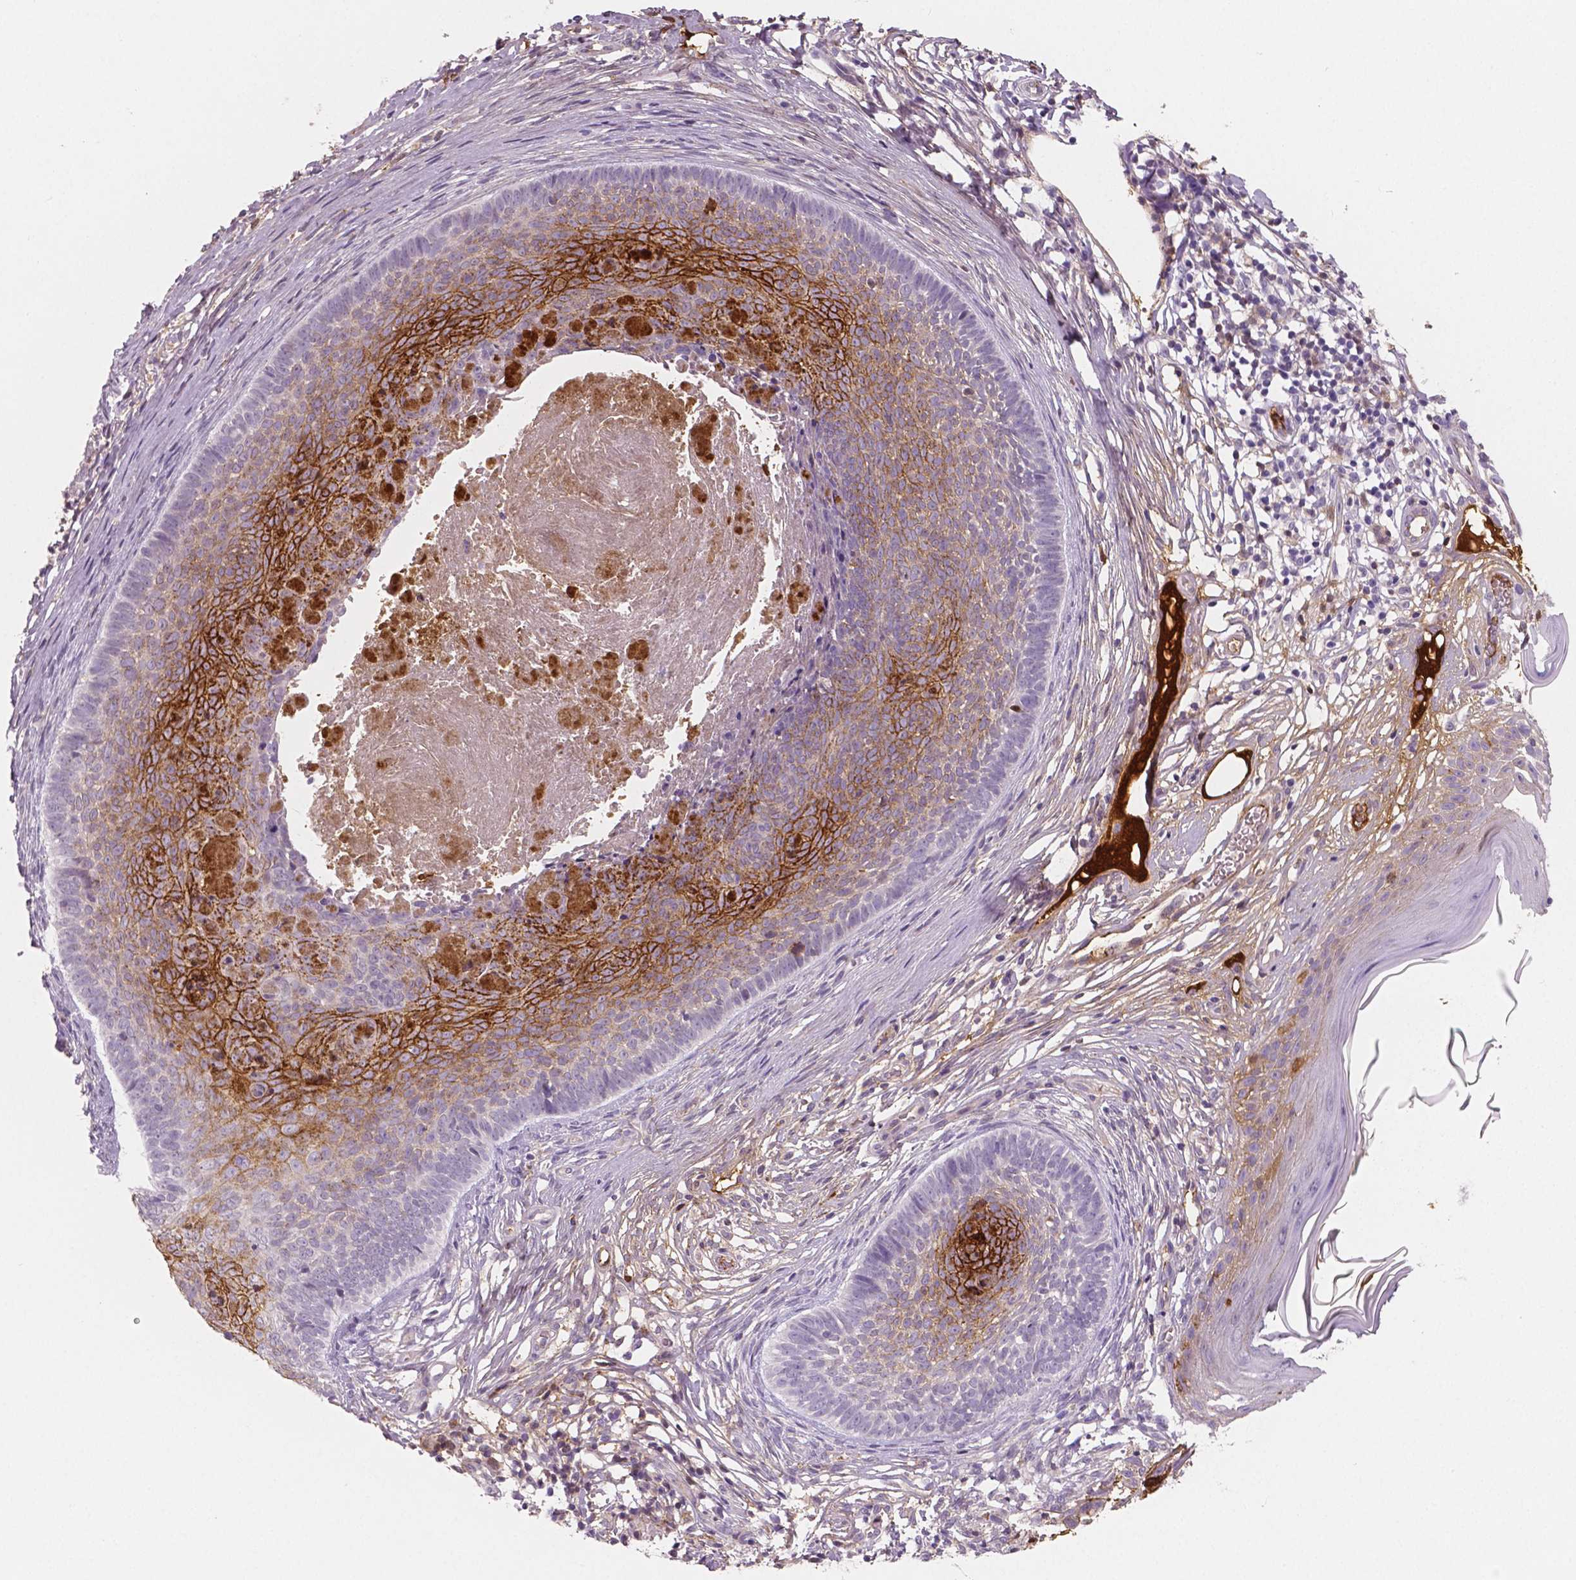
{"staining": {"intensity": "strong", "quantity": "<25%", "location": "cytoplasmic/membranous"}, "tissue": "skin cancer", "cell_type": "Tumor cells", "image_type": "cancer", "snomed": [{"axis": "morphology", "description": "Basal cell carcinoma"}, {"axis": "topography", "description": "Skin"}], "caption": "This image shows immunohistochemistry (IHC) staining of human skin basal cell carcinoma, with medium strong cytoplasmic/membranous positivity in about <25% of tumor cells.", "gene": "APOA4", "patient": {"sex": "male", "age": 85}}